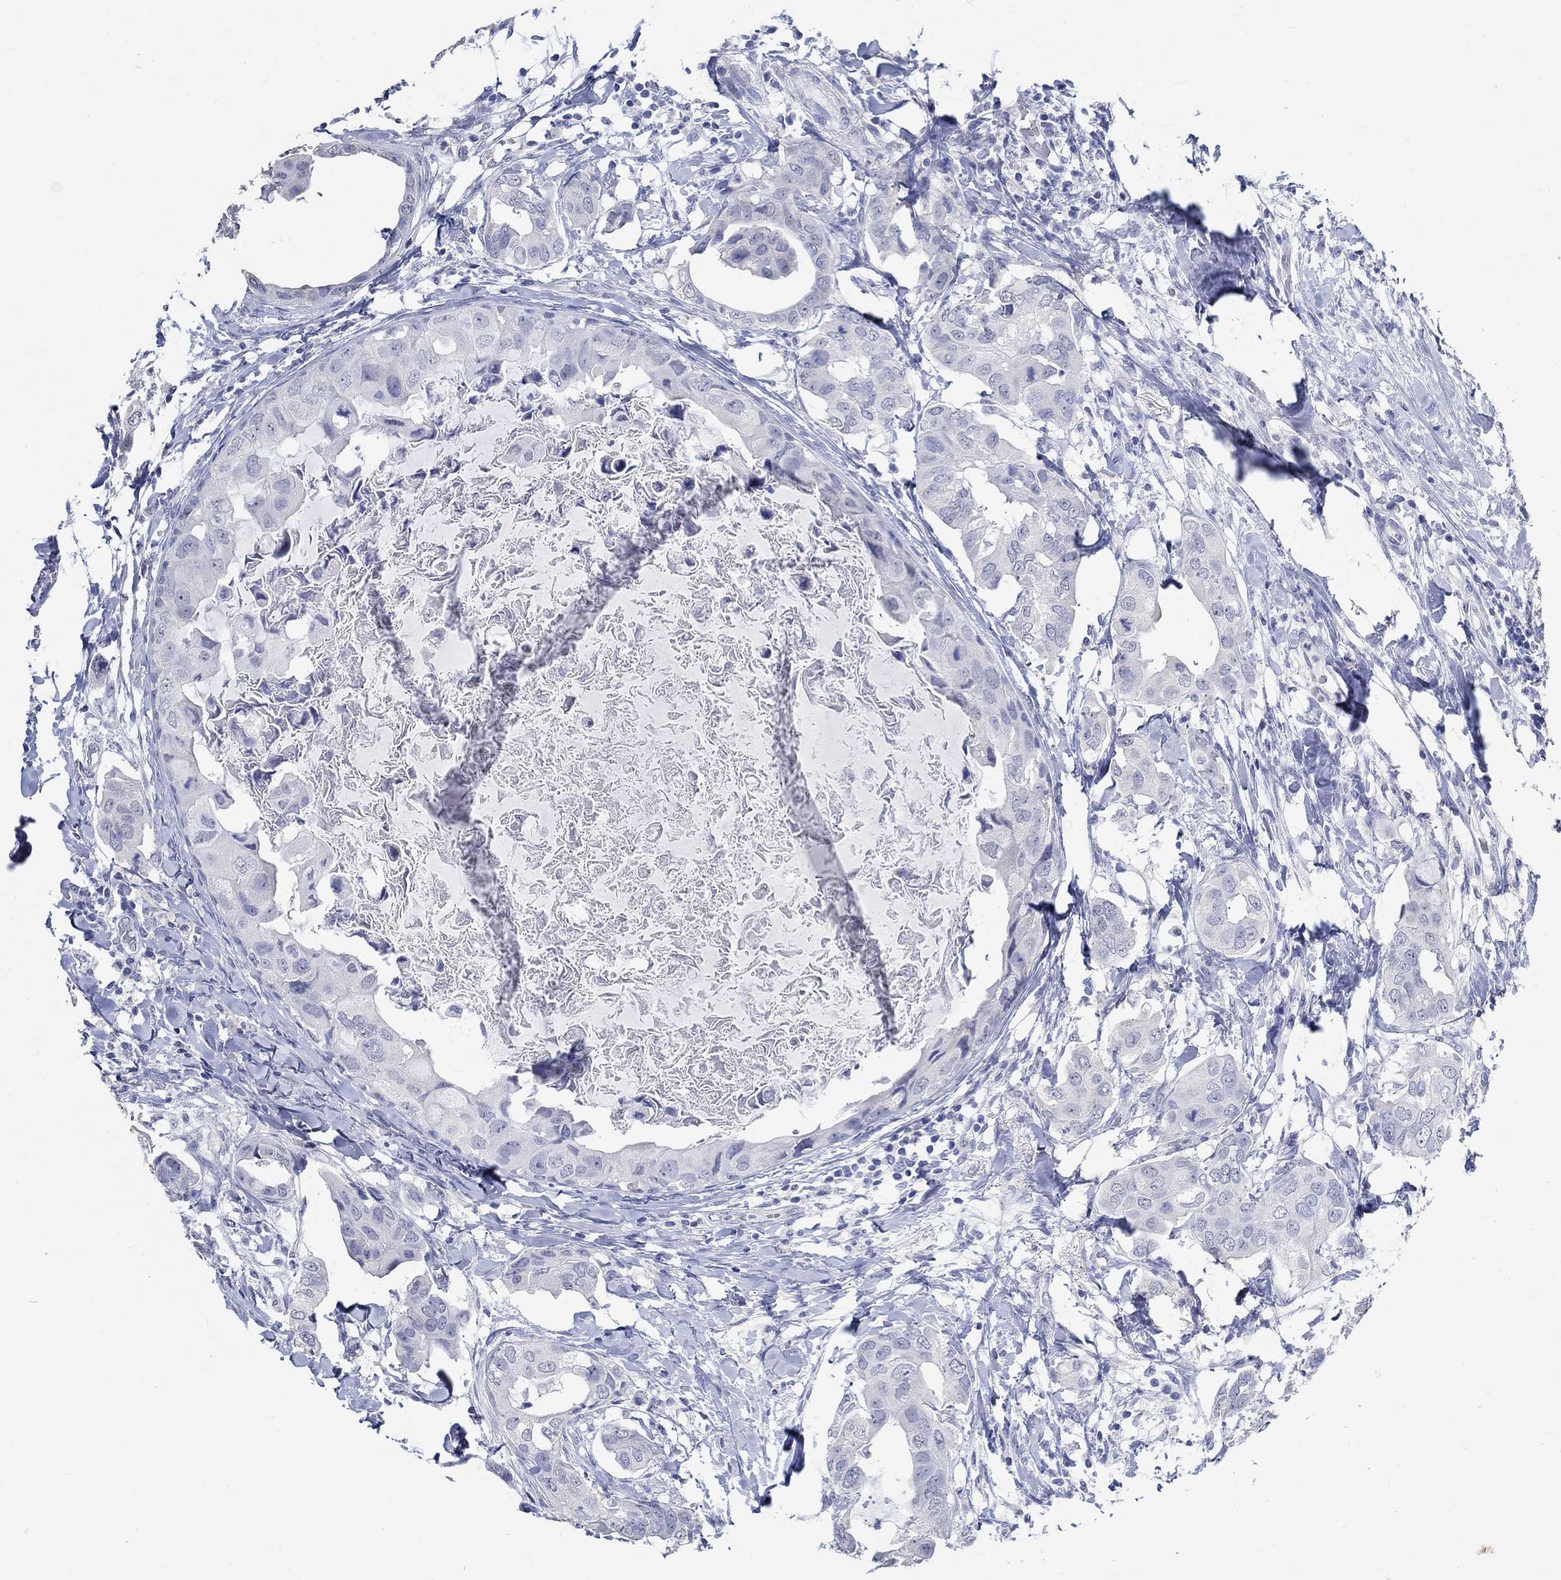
{"staining": {"intensity": "negative", "quantity": "none", "location": "none"}, "tissue": "breast cancer", "cell_type": "Tumor cells", "image_type": "cancer", "snomed": [{"axis": "morphology", "description": "Normal tissue, NOS"}, {"axis": "morphology", "description": "Duct carcinoma"}, {"axis": "topography", "description": "Breast"}], "caption": "Tumor cells show no significant expression in intraductal carcinoma (breast). (DAB immunohistochemistry (IHC), high magnification).", "gene": "C4orf47", "patient": {"sex": "female", "age": 40}}